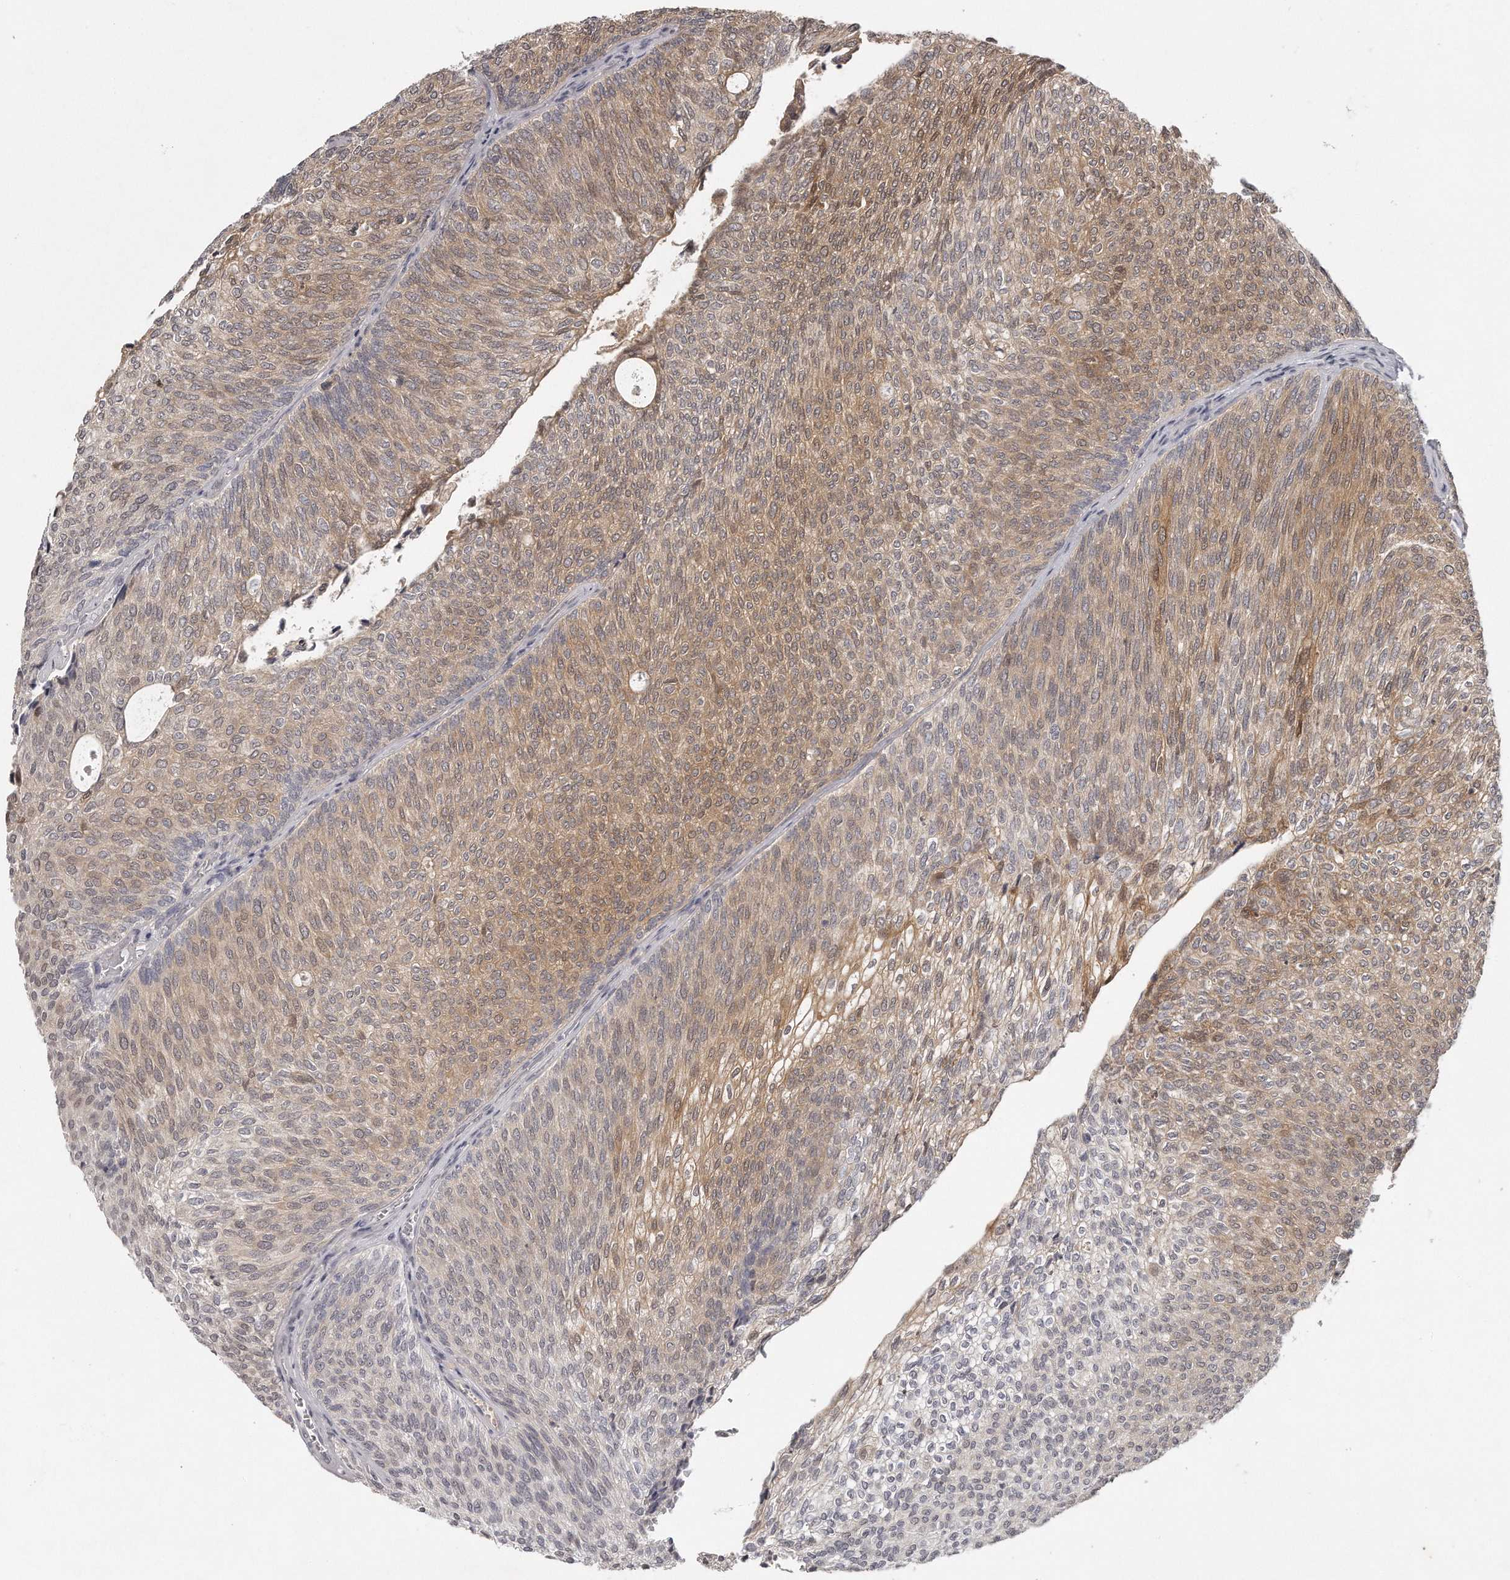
{"staining": {"intensity": "moderate", "quantity": ">75%", "location": "cytoplasmic/membranous"}, "tissue": "urothelial cancer", "cell_type": "Tumor cells", "image_type": "cancer", "snomed": [{"axis": "morphology", "description": "Urothelial carcinoma, Low grade"}, {"axis": "topography", "description": "Urinary bladder"}], "caption": "Immunohistochemistry (IHC) (DAB (3,3'-diaminobenzidine)) staining of urothelial carcinoma (low-grade) reveals moderate cytoplasmic/membranous protein staining in about >75% of tumor cells.", "gene": "GGCT", "patient": {"sex": "female", "age": 79}}